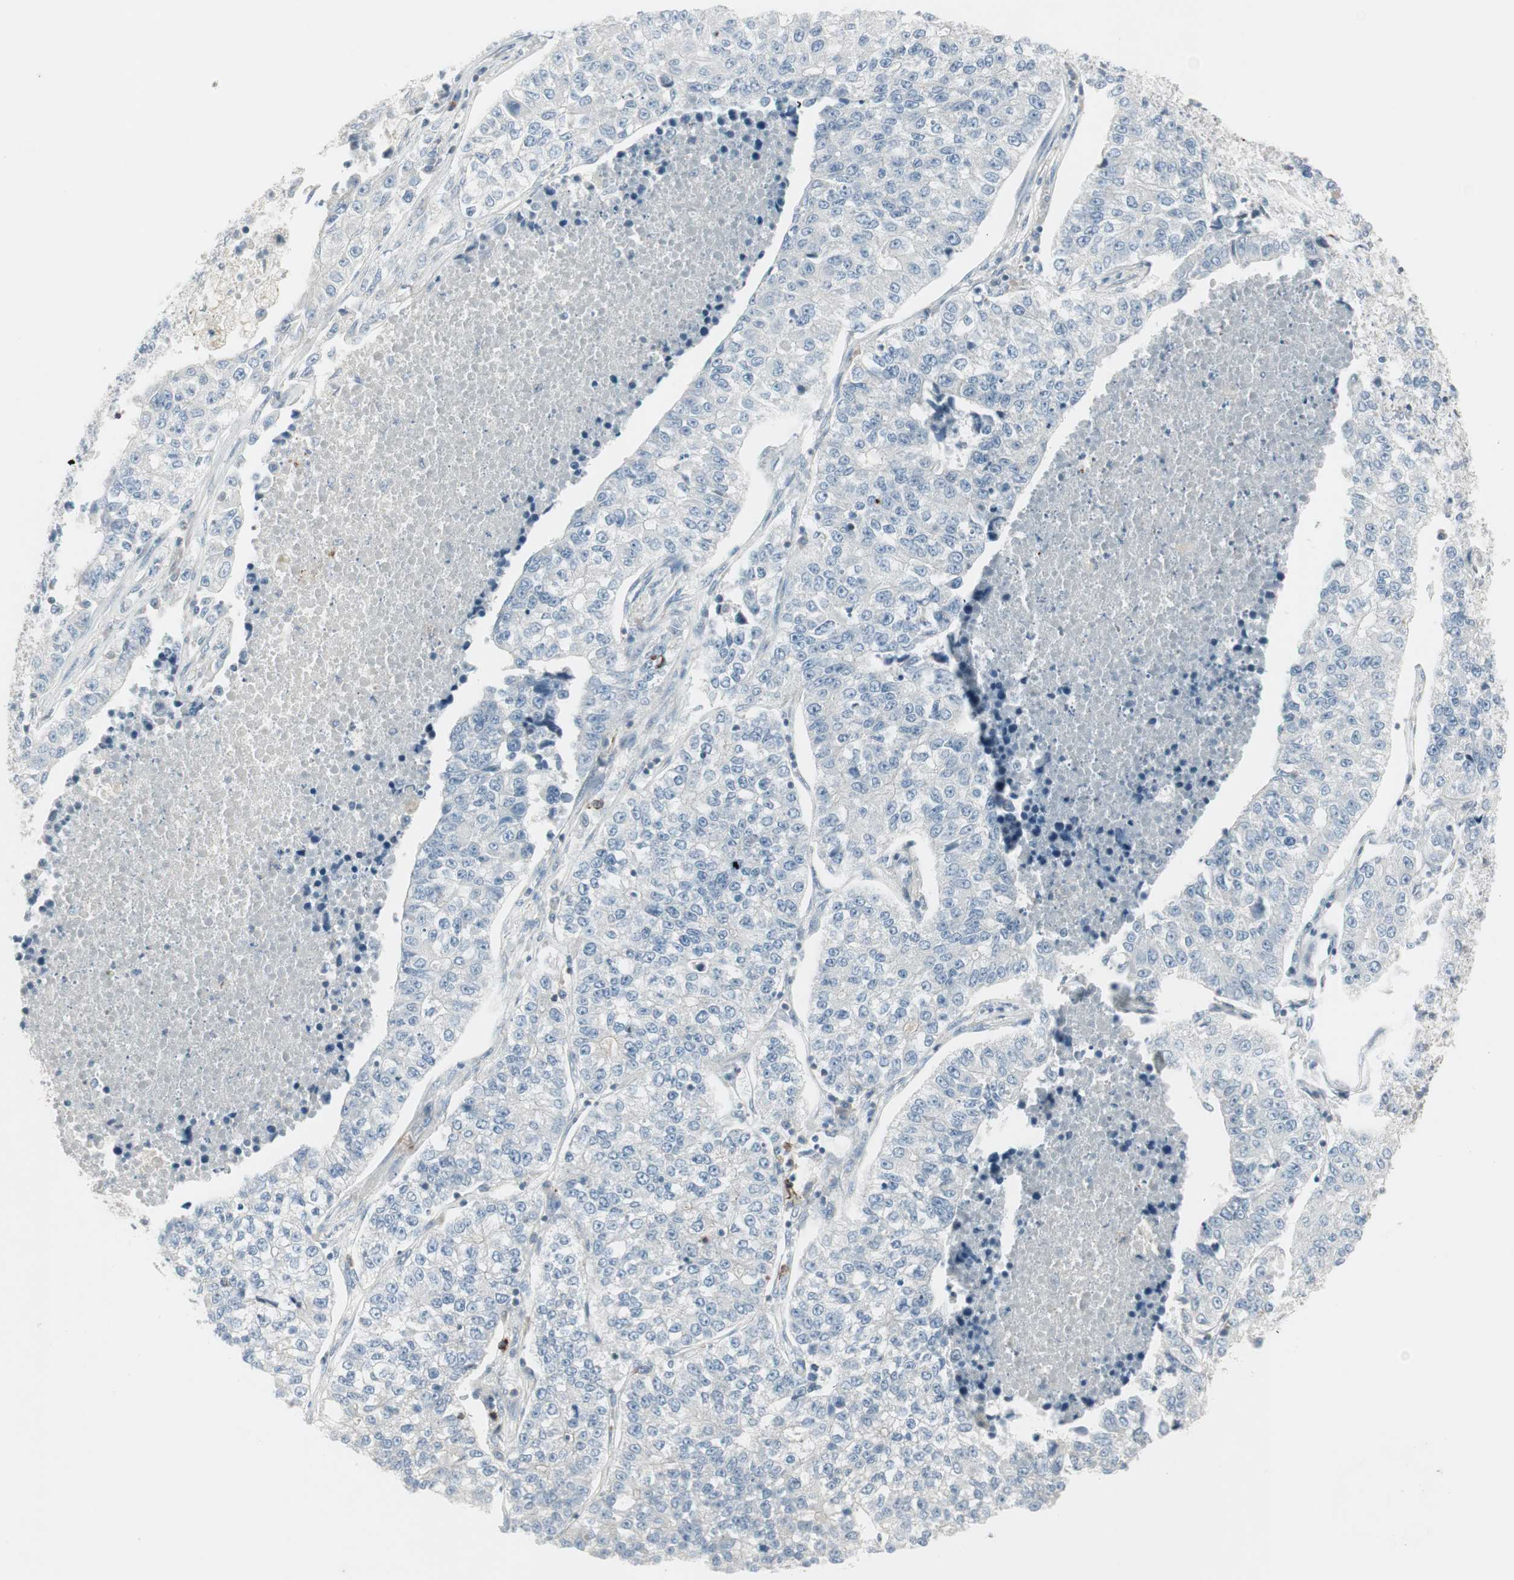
{"staining": {"intensity": "negative", "quantity": "none", "location": "none"}, "tissue": "lung cancer", "cell_type": "Tumor cells", "image_type": "cancer", "snomed": [{"axis": "morphology", "description": "Adenocarcinoma, NOS"}, {"axis": "topography", "description": "Lung"}], "caption": "Lung adenocarcinoma was stained to show a protein in brown. There is no significant positivity in tumor cells.", "gene": "MAP4K4", "patient": {"sex": "male", "age": 49}}